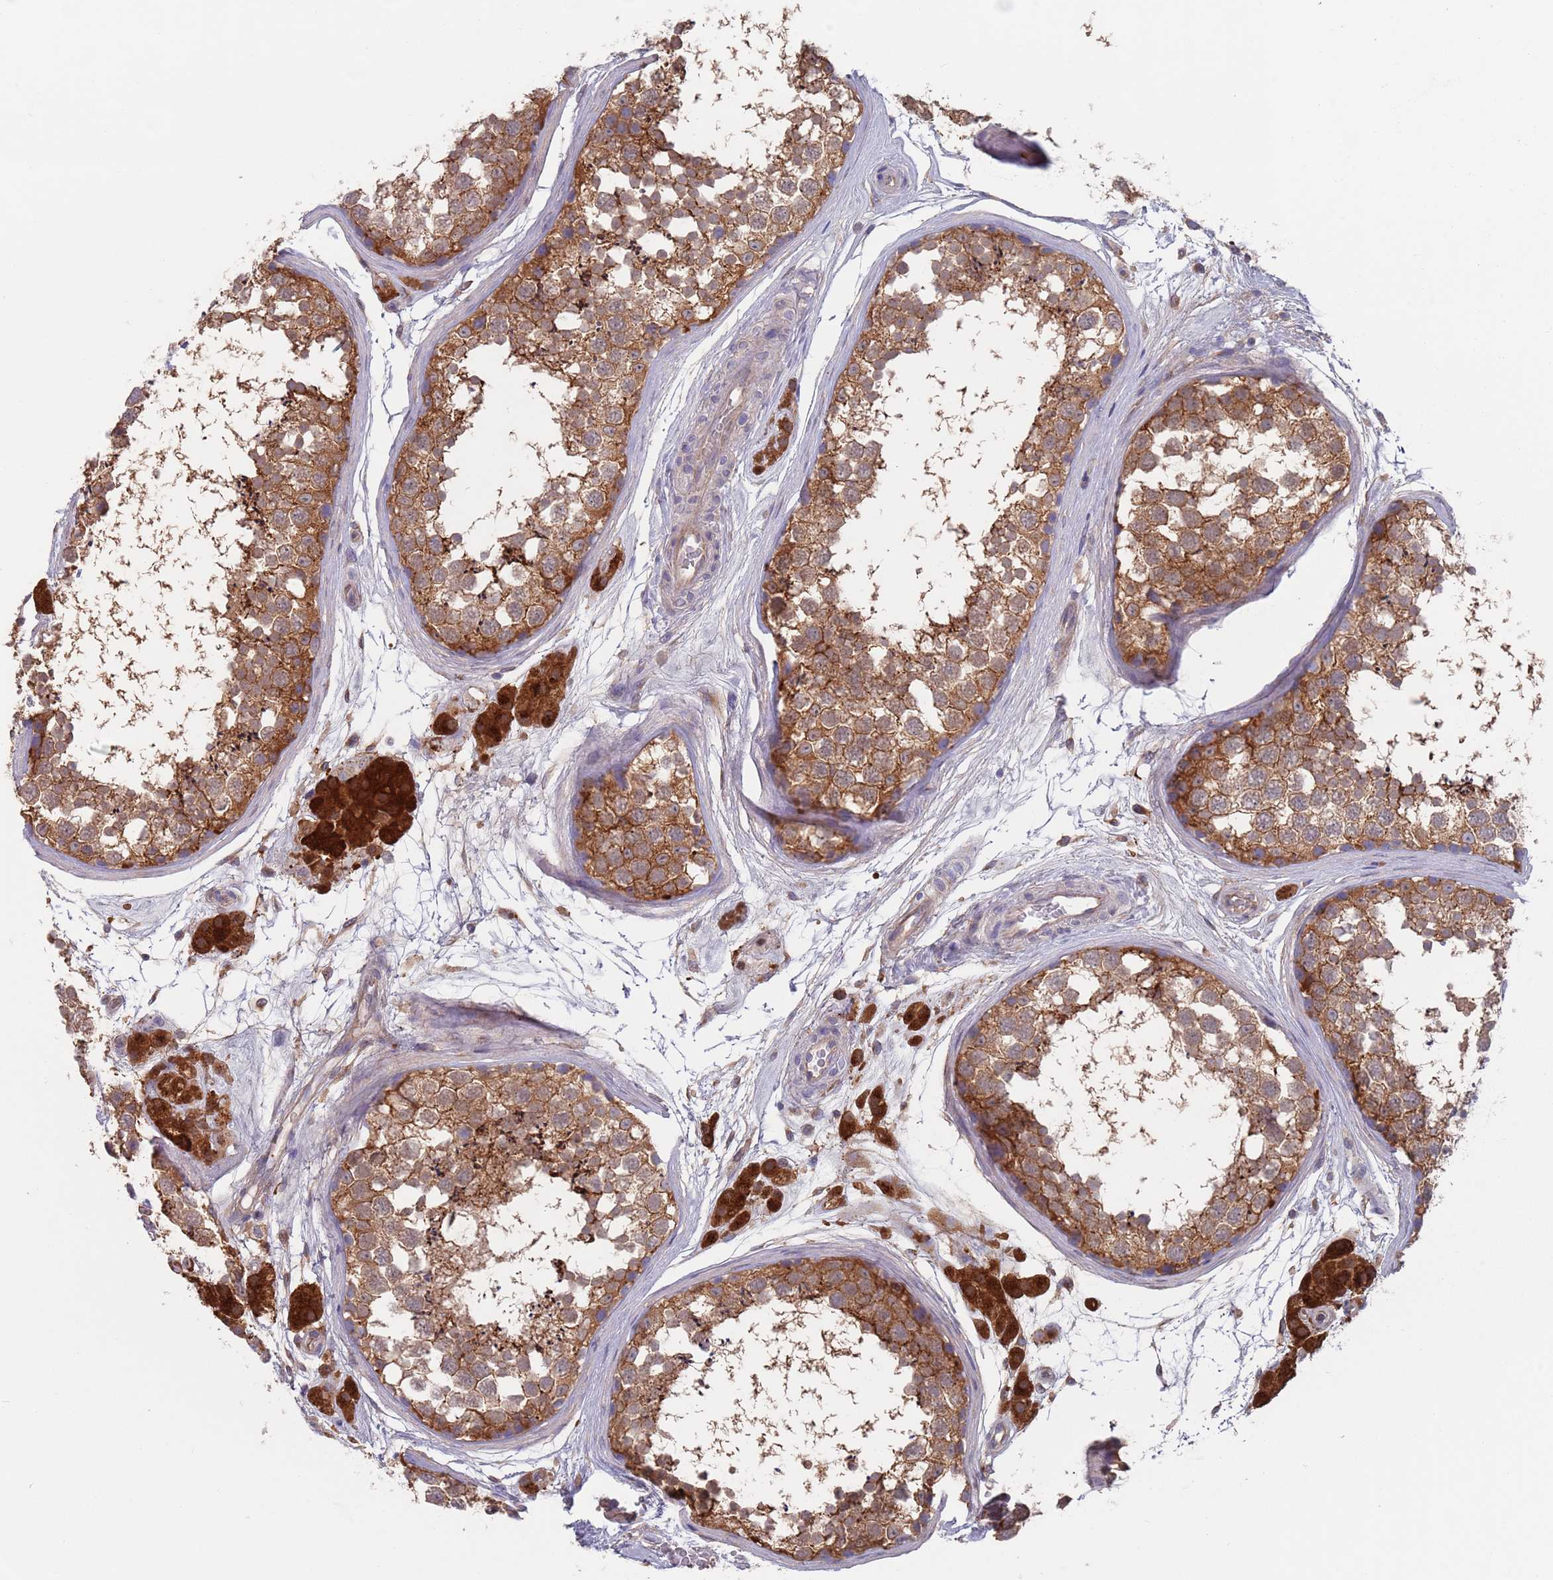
{"staining": {"intensity": "strong", "quantity": ">75%", "location": "cytoplasmic/membranous"}, "tissue": "testis", "cell_type": "Cells in seminiferous ducts", "image_type": "normal", "snomed": [{"axis": "morphology", "description": "Normal tissue, NOS"}, {"axis": "topography", "description": "Testis"}], "caption": "The immunohistochemical stain shows strong cytoplasmic/membranous positivity in cells in seminiferous ducts of benign testis.", "gene": "APPL2", "patient": {"sex": "male", "age": 56}}